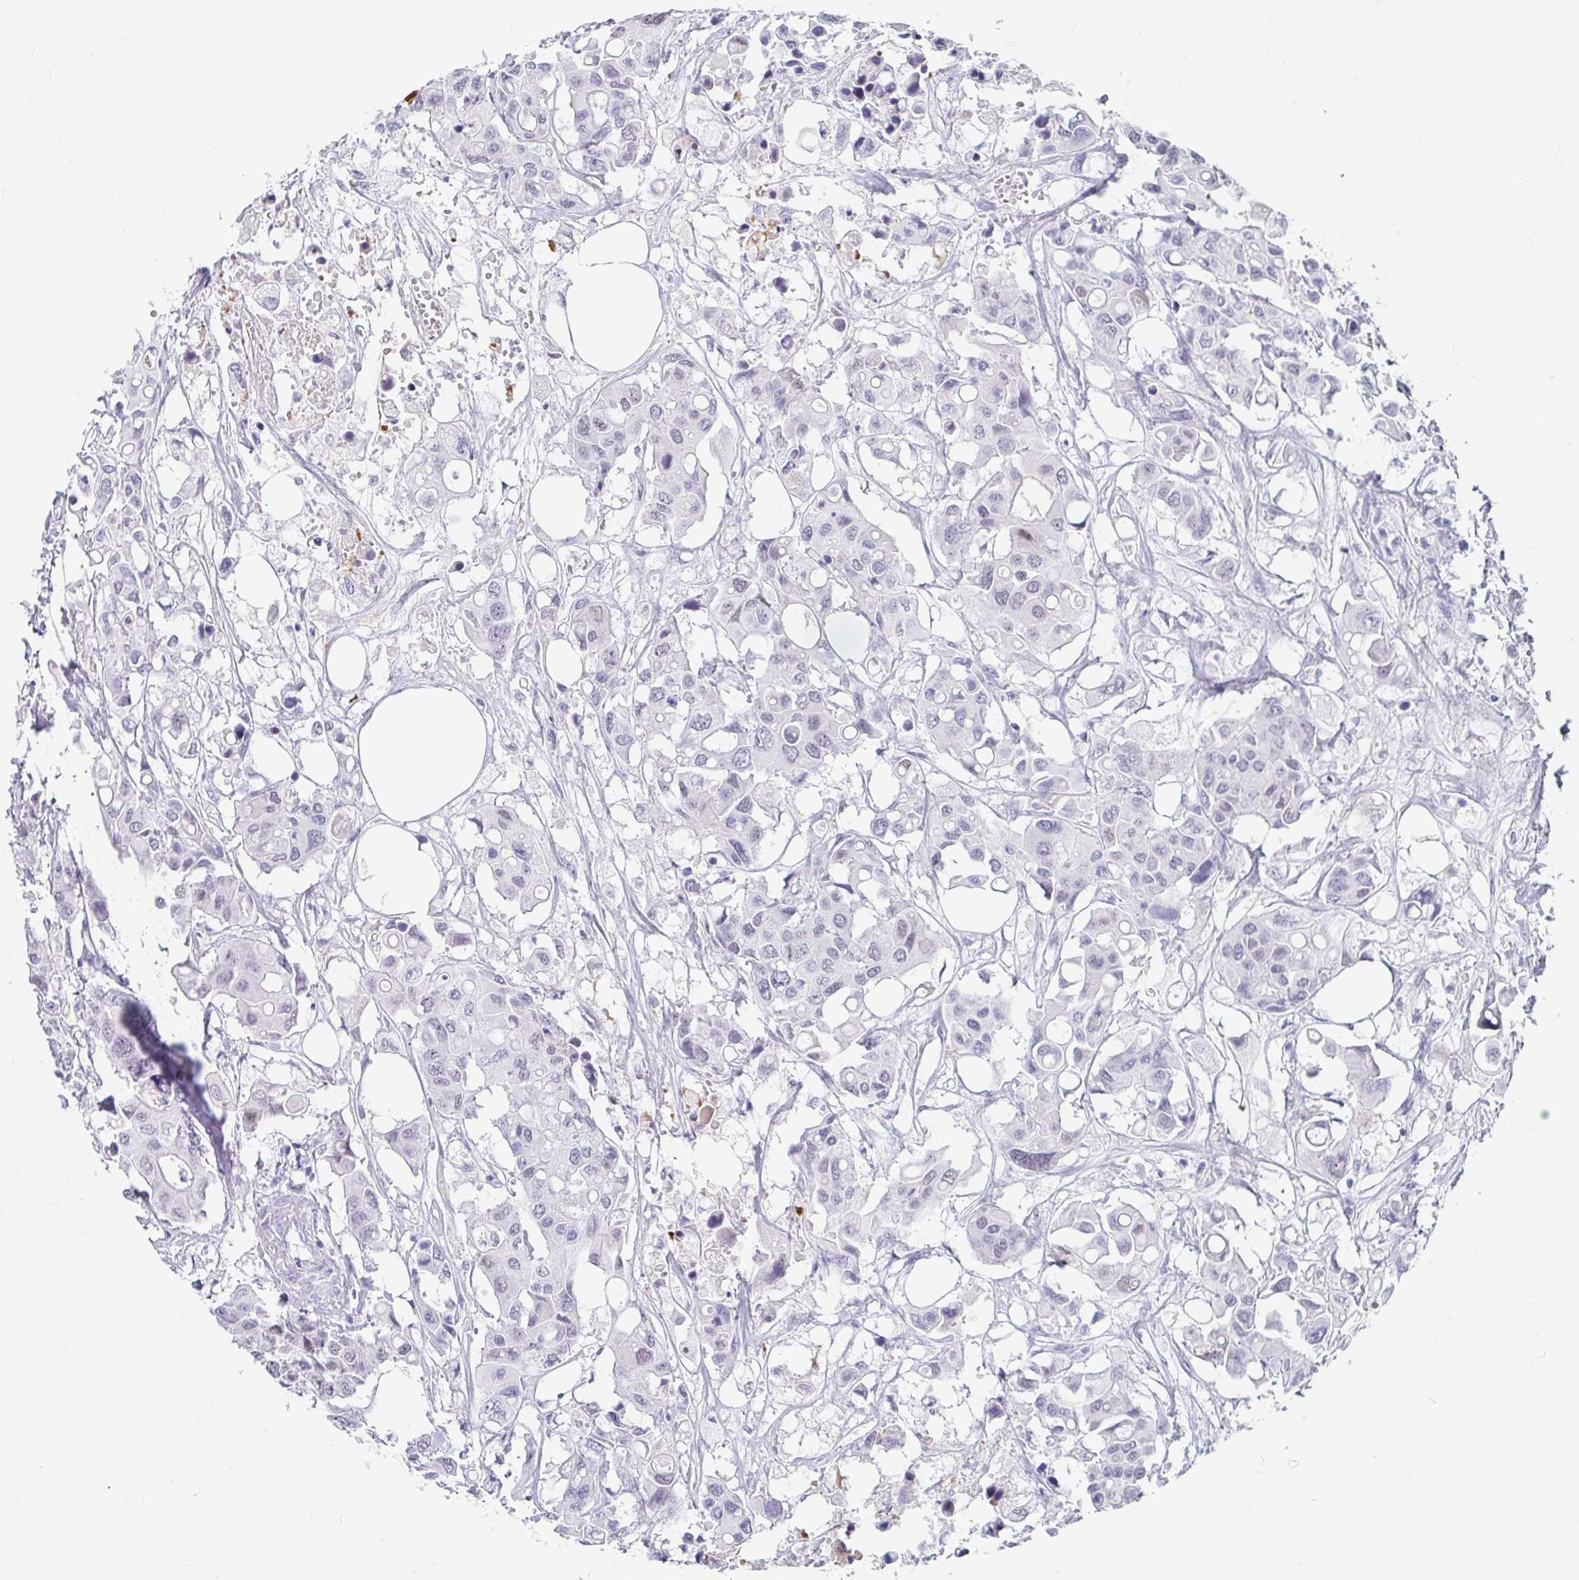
{"staining": {"intensity": "negative", "quantity": "none", "location": "none"}, "tissue": "colorectal cancer", "cell_type": "Tumor cells", "image_type": "cancer", "snomed": [{"axis": "morphology", "description": "Adenocarcinoma, NOS"}, {"axis": "topography", "description": "Colon"}], "caption": "Immunohistochemistry of adenocarcinoma (colorectal) demonstrates no positivity in tumor cells.", "gene": "NPY", "patient": {"sex": "male", "age": 77}}